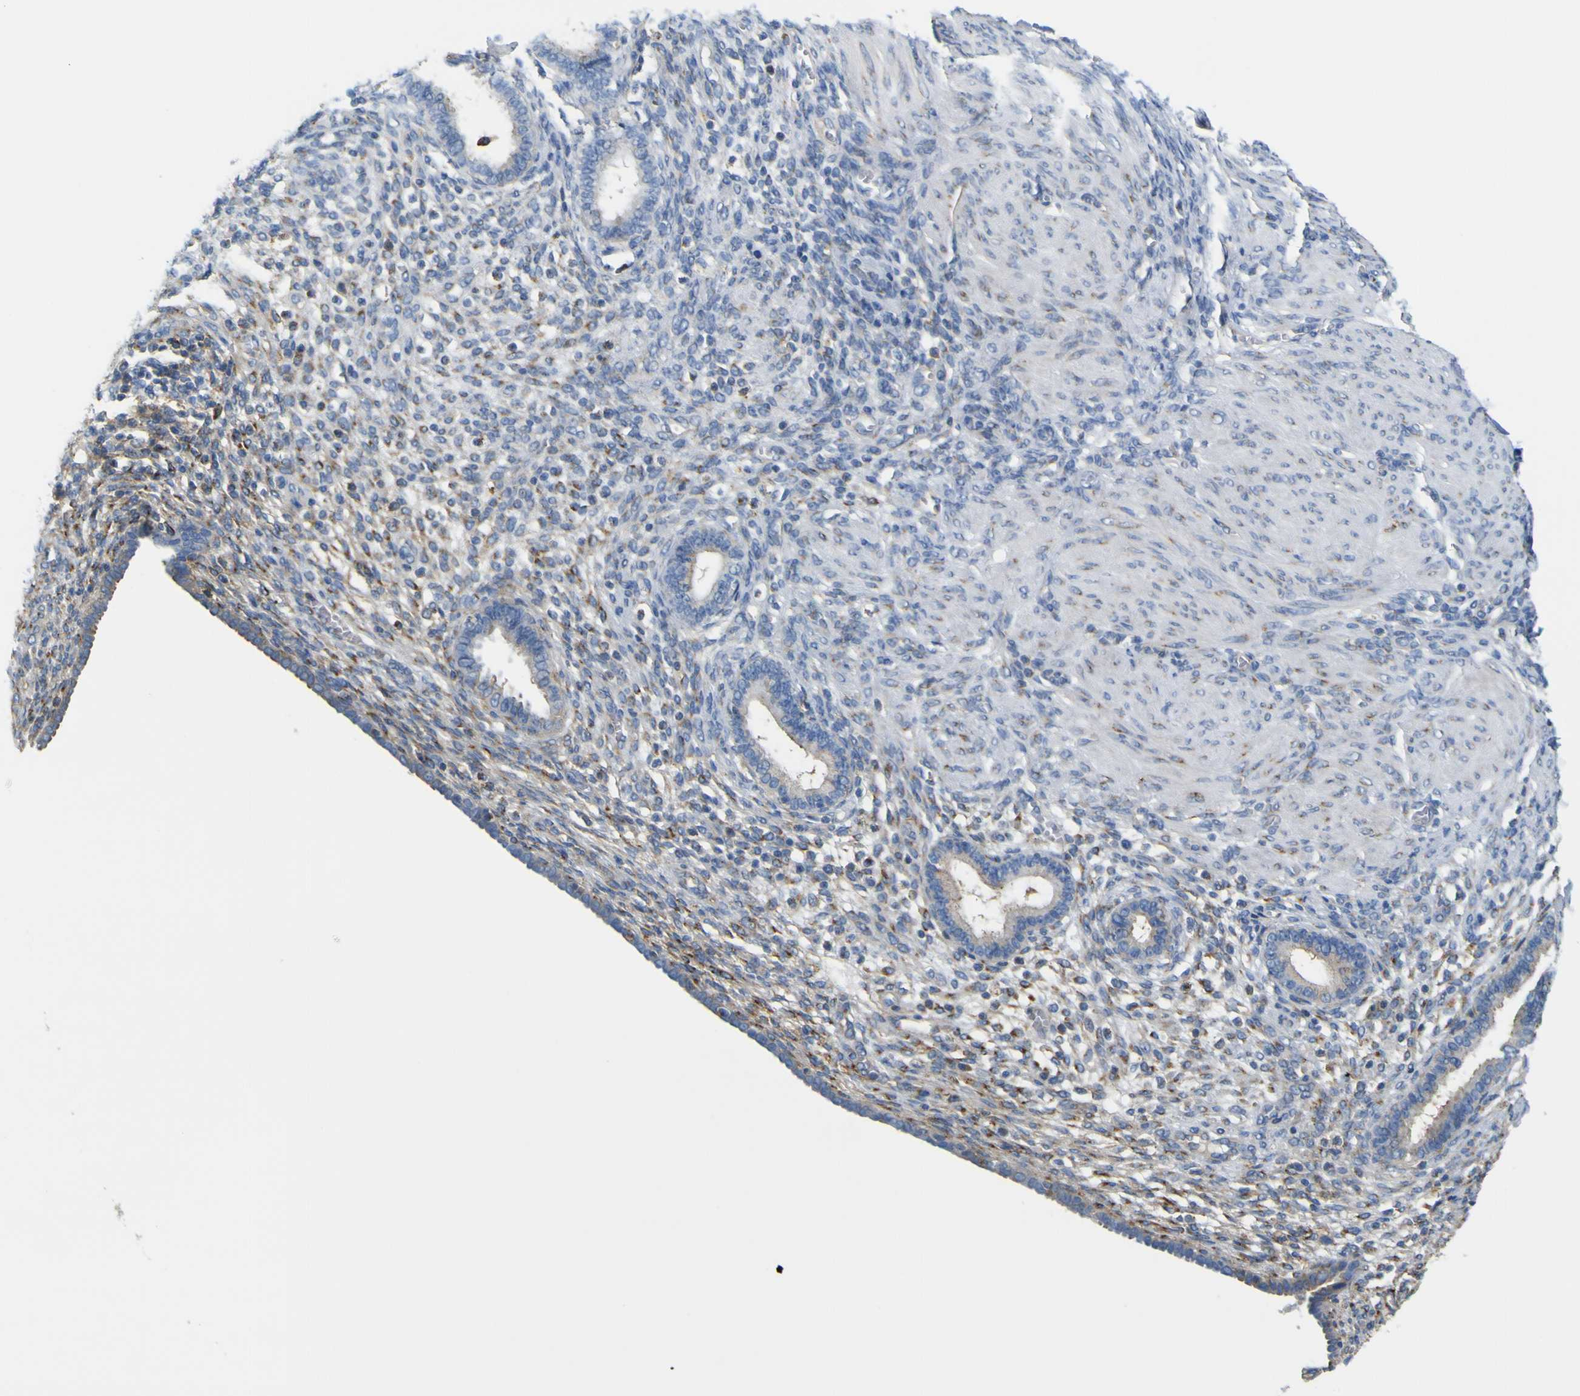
{"staining": {"intensity": "negative", "quantity": "none", "location": "none"}, "tissue": "endometrium", "cell_type": "Cells in endometrial stroma", "image_type": "normal", "snomed": [{"axis": "morphology", "description": "Normal tissue, NOS"}, {"axis": "topography", "description": "Endometrium"}], "caption": "This is an immunohistochemistry (IHC) micrograph of normal human endometrium. There is no expression in cells in endometrial stroma.", "gene": "IGF2R", "patient": {"sex": "female", "age": 72}}